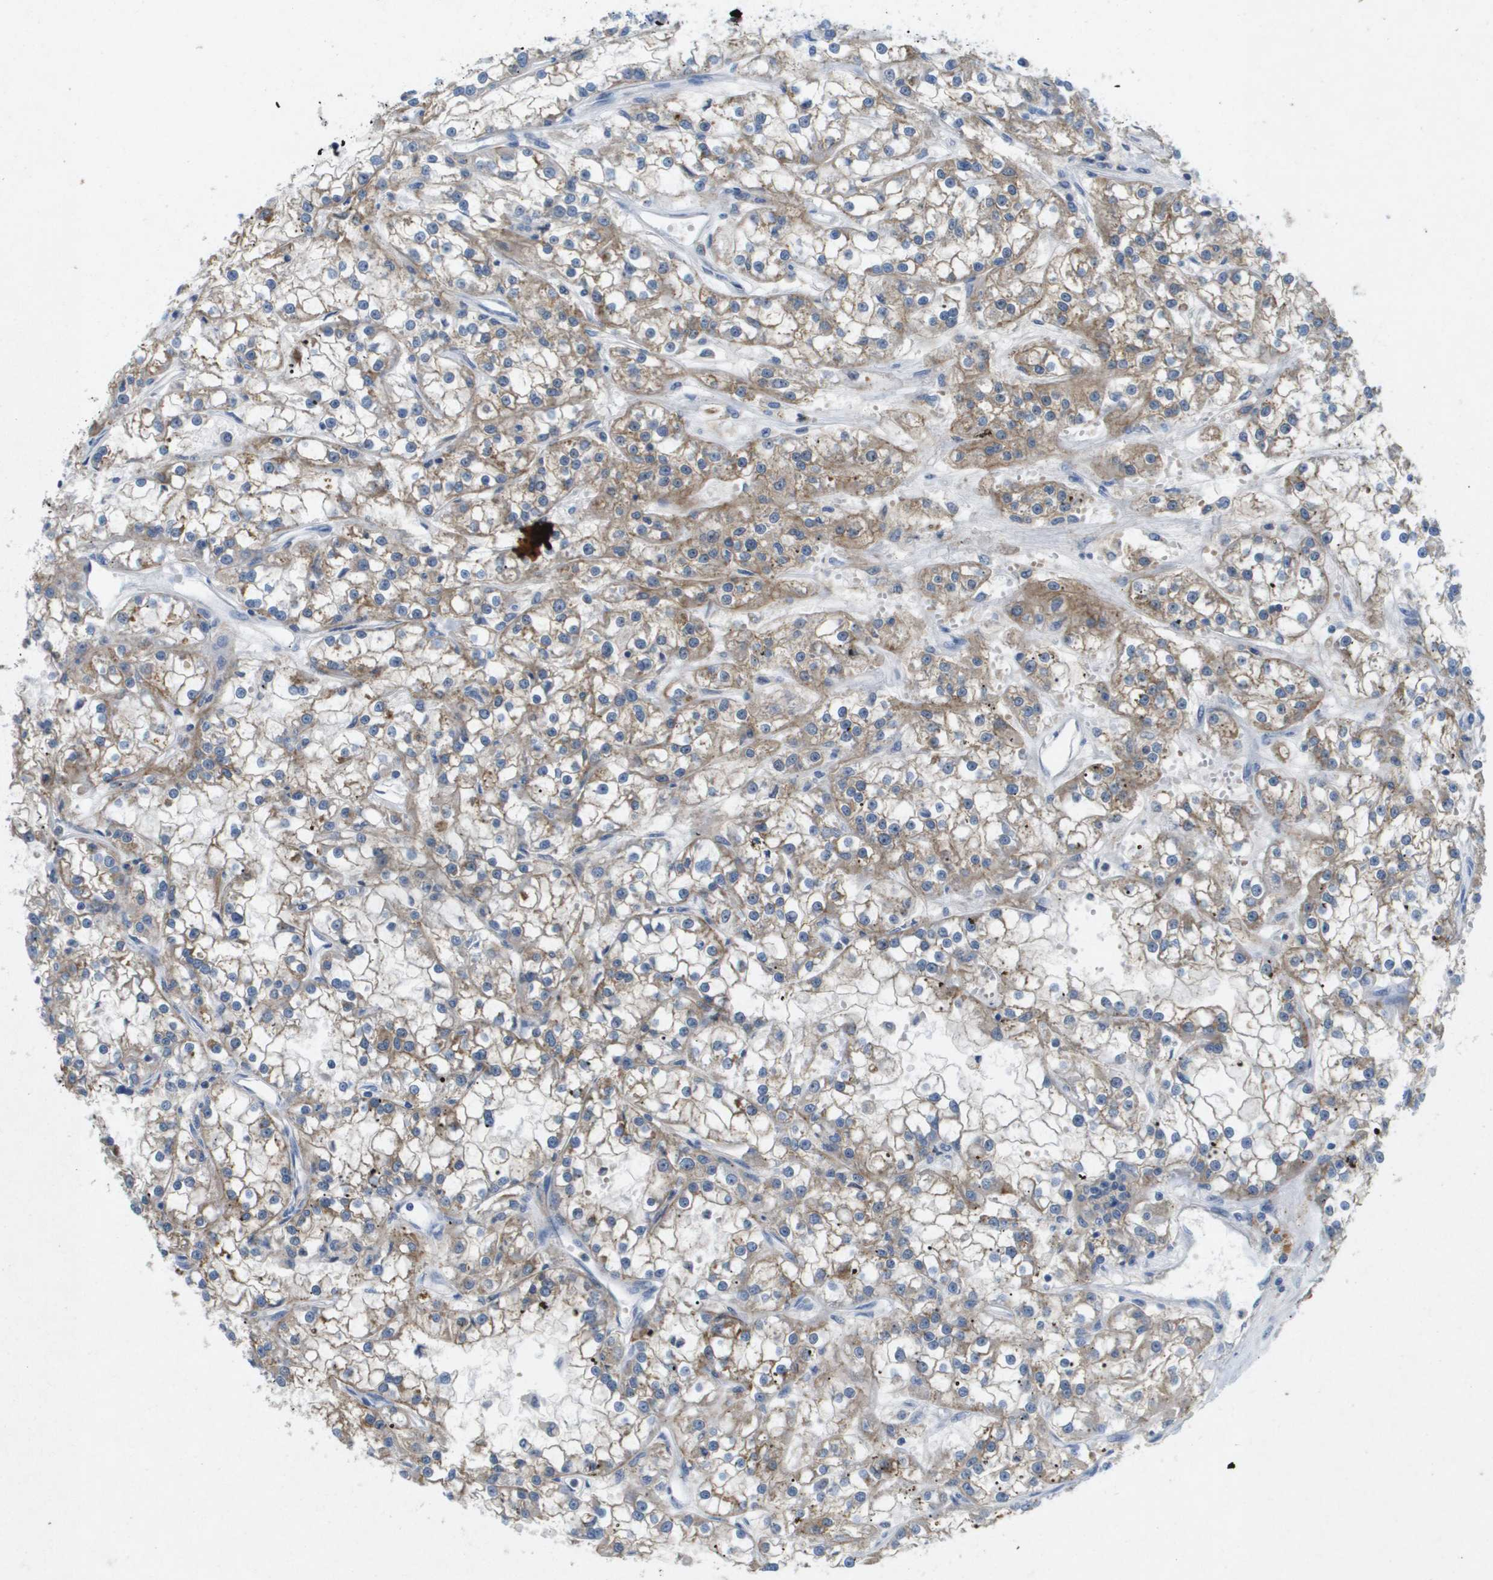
{"staining": {"intensity": "moderate", "quantity": "25%-75%", "location": "cytoplasmic/membranous"}, "tissue": "renal cancer", "cell_type": "Tumor cells", "image_type": "cancer", "snomed": [{"axis": "morphology", "description": "Adenocarcinoma, NOS"}, {"axis": "topography", "description": "Kidney"}], "caption": "Renal cancer stained for a protein (brown) demonstrates moderate cytoplasmic/membranous positive staining in about 25%-75% of tumor cells.", "gene": "LIPG", "patient": {"sex": "female", "age": 52}}